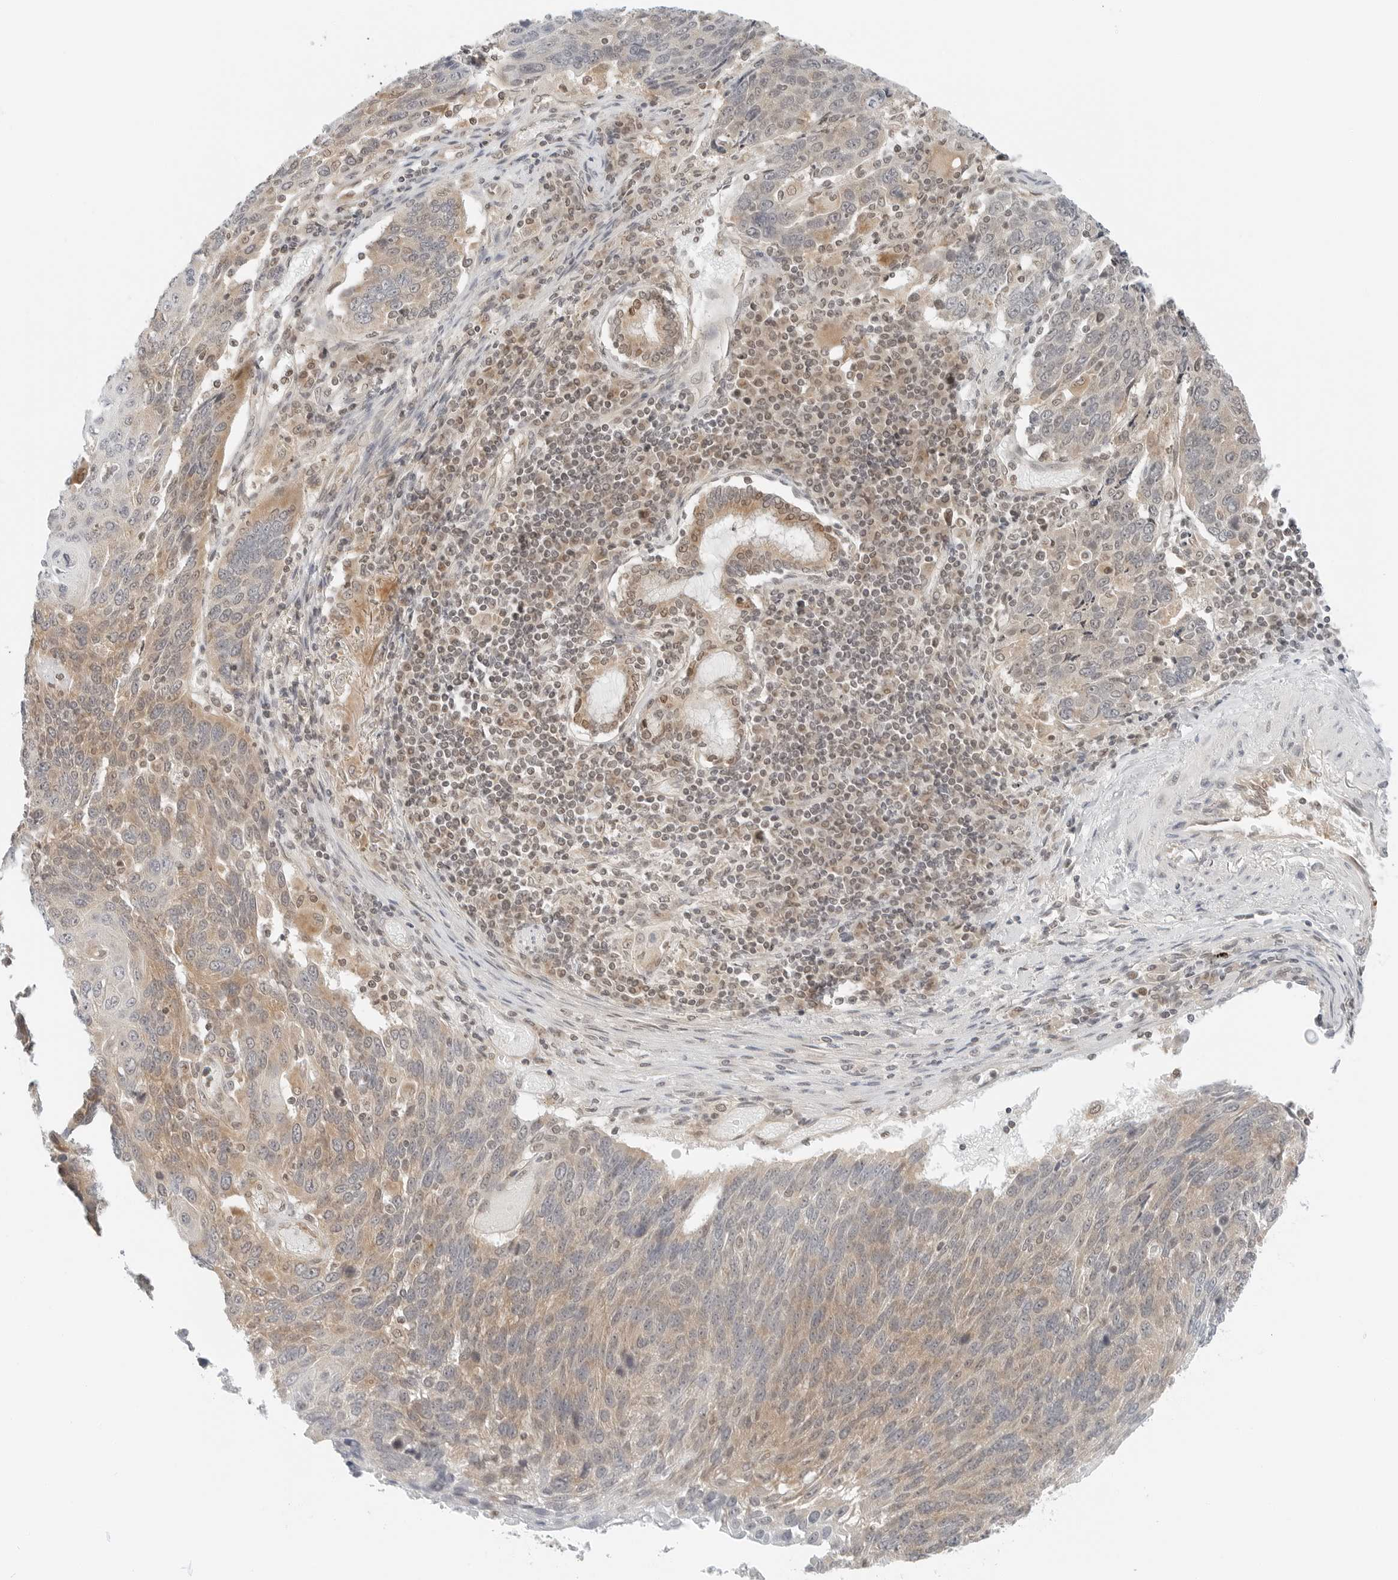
{"staining": {"intensity": "weak", "quantity": ">75%", "location": "cytoplasmic/membranous"}, "tissue": "lung cancer", "cell_type": "Tumor cells", "image_type": "cancer", "snomed": [{"axis": "morphology", "description": "Squamous cell carcinoma, NOS"}, {"axis": "topography", "description": "Lung"}], "caption": "This photomicrograph shows immunohistochemistry (IHC) staining of lung squamous cell carcinoma, with low weak cytoplasmic/membranous positivity in about >75% of tumor cells.", "gene": "IQCC", "patient": {"sex": "male", "age": 66}}